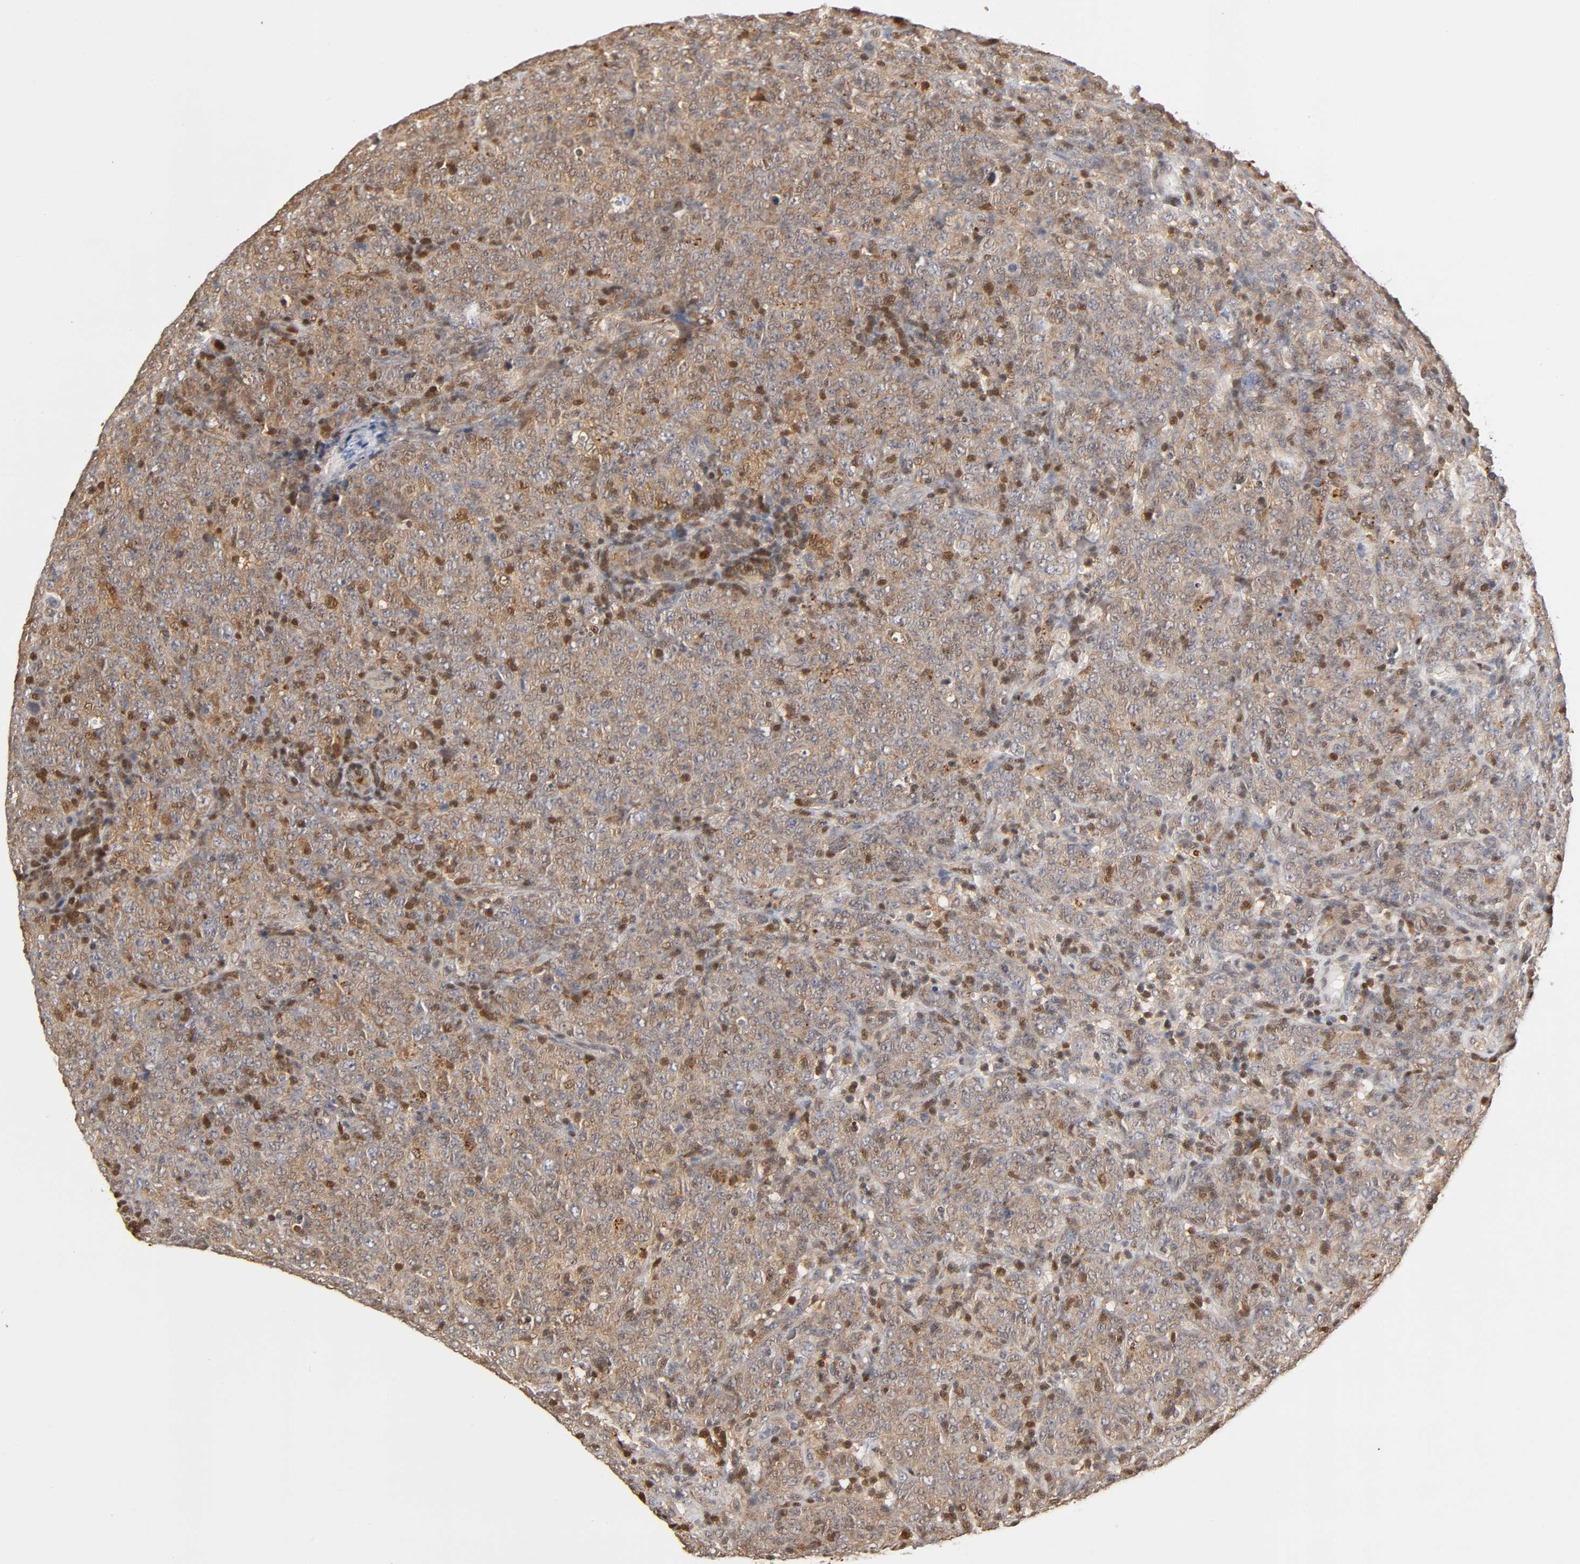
{"staining": {"intensity": "moderate", "quantity": ">75%", "location": "cytoplasmic/membranous,nuclear"}, "tissue": "lymphoma", "cell_type": "Tumor cells", "image_type": "cancer", "snomed": [{"axis": "morphology", "description": "Malignant lymphoma, non-Hodgkin's type, High grade"}, {"axis": "topography", "description": "Tonsil"}], "caption": "A brown stain labels moderate cytoplasmic/membranous and nuclear positivity of a protein in human lymphoma tumor cells.", "gene": "ANXA11", "patient": {"sex": "female", "age": 36}}